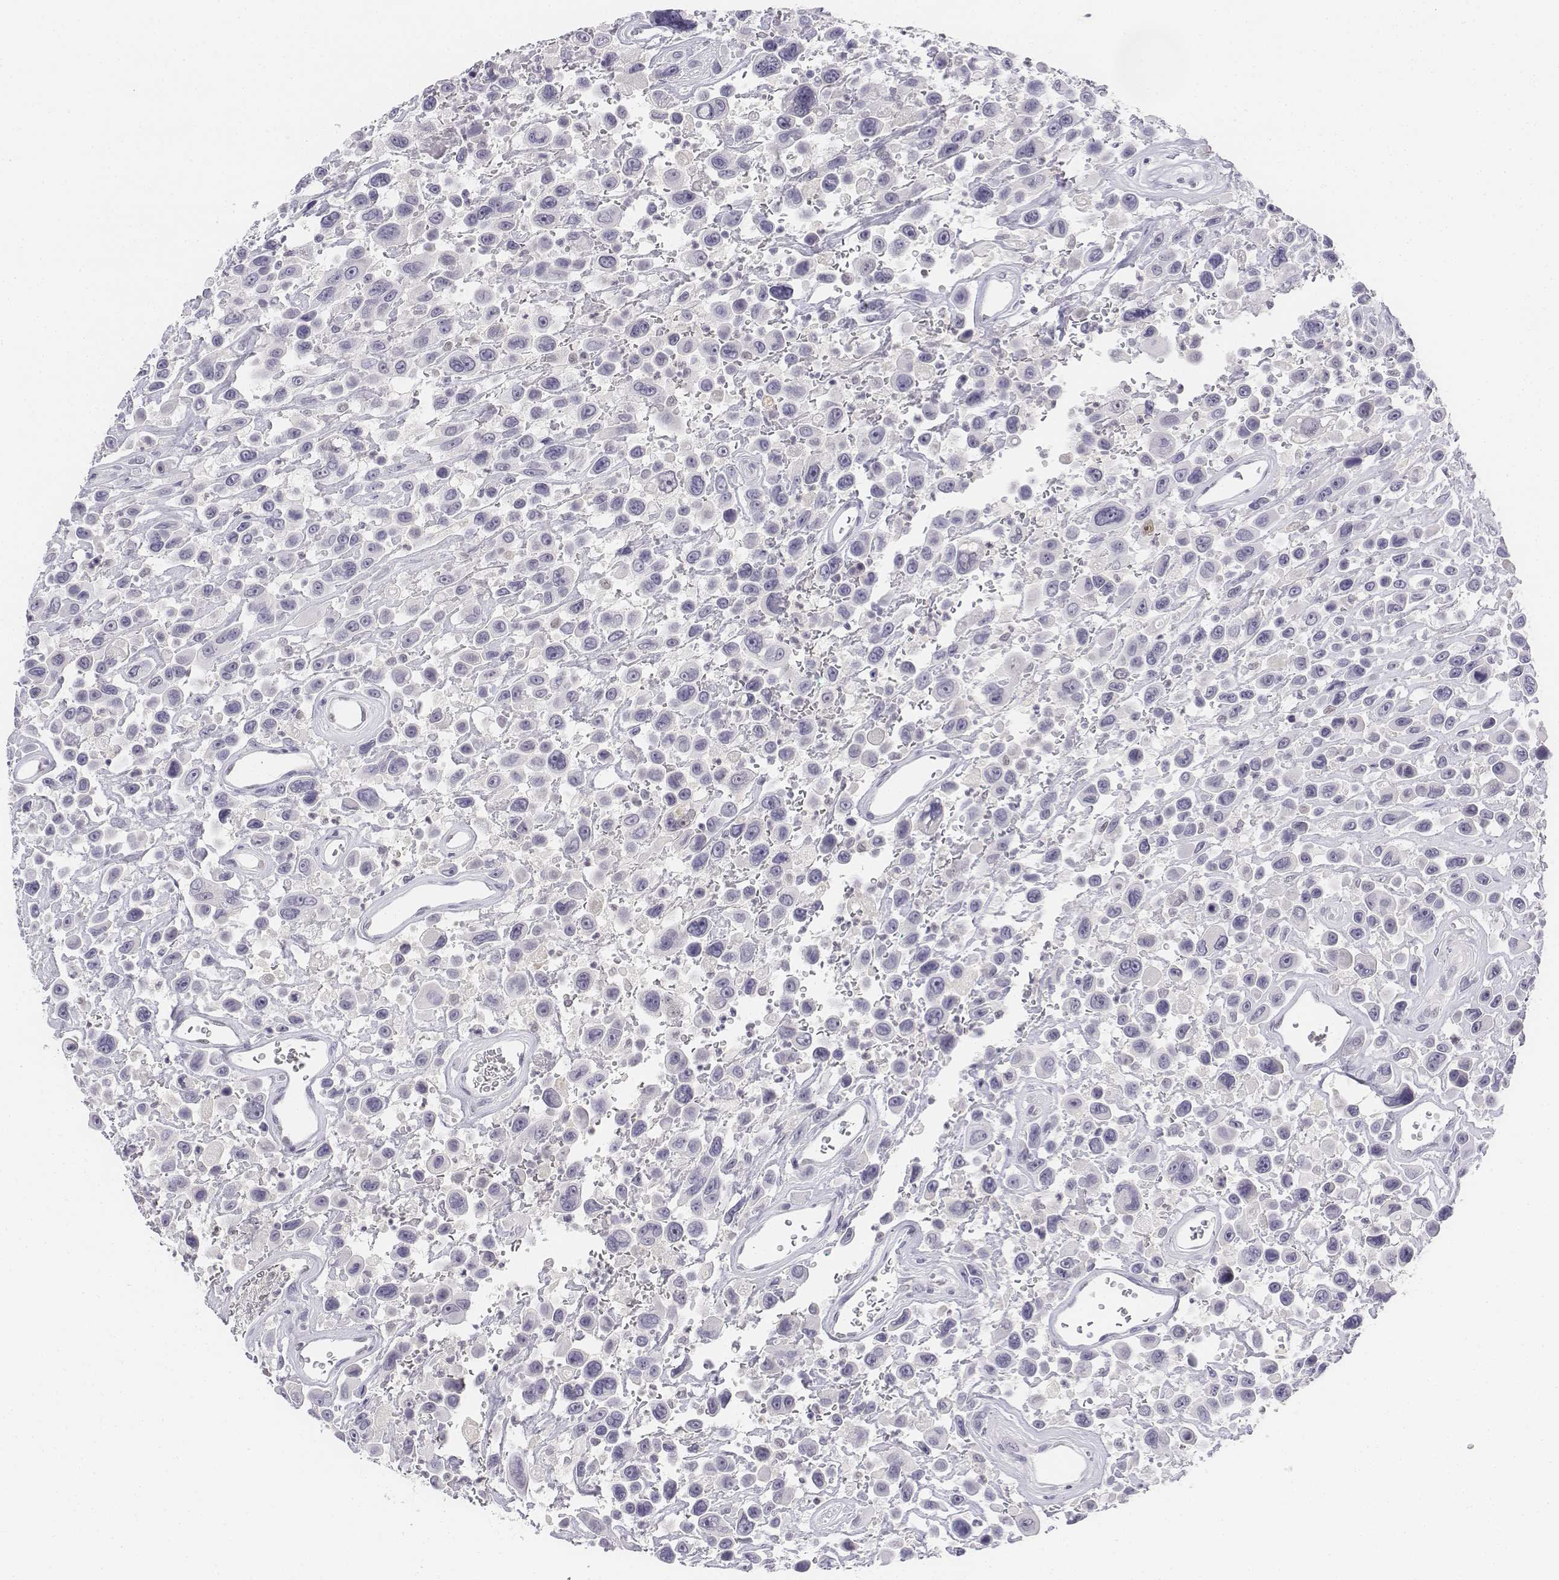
{"staining": {"intensity": "negative", "quantity": "none", "location": "none"}, "tissue": "urothelial cancer", "cell_type": "Tumor cells", "image_type": "cancer", "snomed": [{"axis": "morphology", "description": "Urothelial carcinoma, High grade"}, {"axis": "topography", "description": "Urinary bladder"}], "caption": "An immunohistochemistry (IHC) micrograph of urothelial cancer is shown. There is no staining in tumor cells of urothelial cancer.", "gene": "UCN2", "patient": {"sex": "male", "age": 53}}